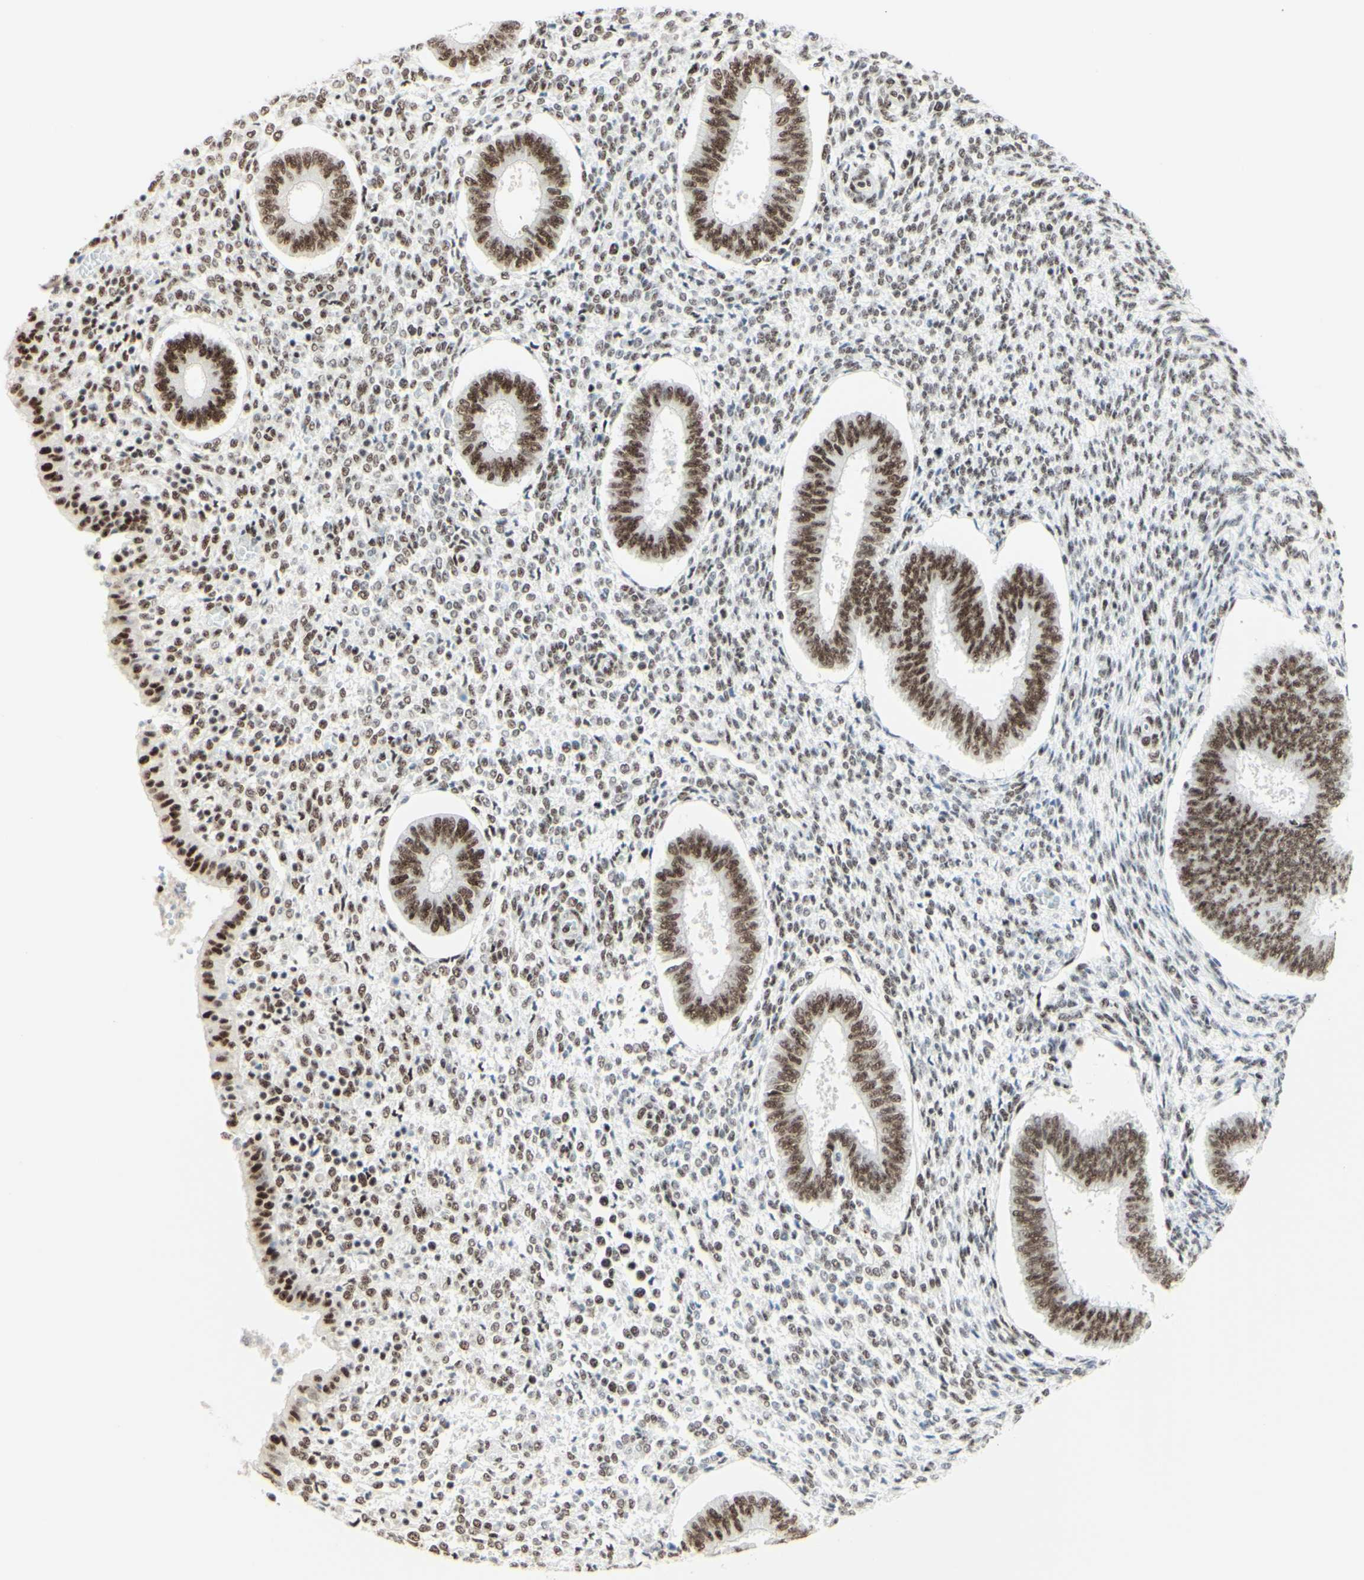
{"staining": {"intensity": "weak", "quantity": "<25%", "location": "nuclear"}, "tissue": "endometrium", "cell_type": "Cells in endometrial stroma", "image_type": "normal", "snomed": [{"axis": "morphology", "description": "Normal tissue, NOS"}, {"axis": "topography", "description": "Endometrium"}], "caption": "A photomicrograph of endometrium stained for a protein demonstrates no brown staining in cells in endometrial stroma. The staining was performed using DAB (3,3'-diaminobenzidine) to visualize the protein expression in brown, while the nuclei were stained in blue with hematoxylin (Magnification: 20x).", "gene": "WTAP", "patient": {"sex": "female", "age": 35}}